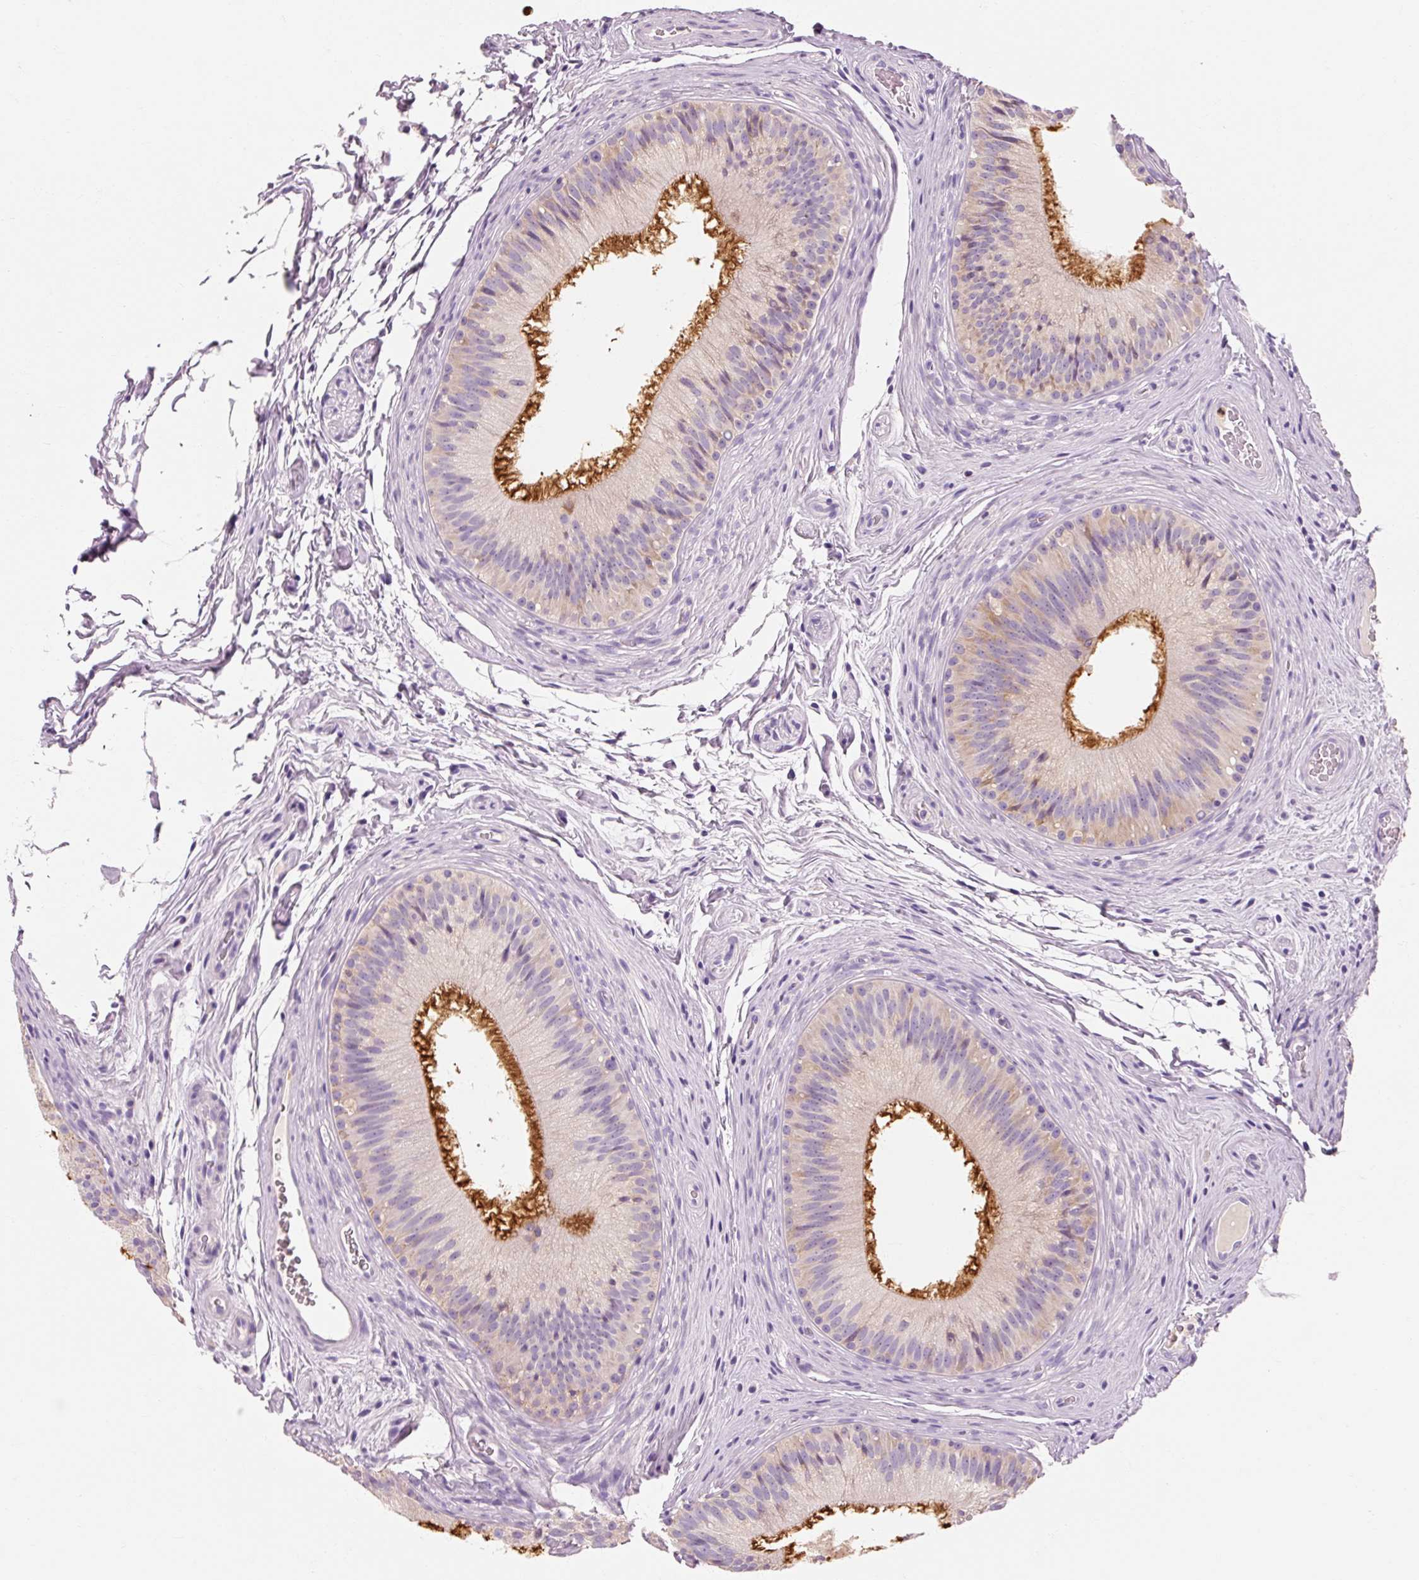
{"staining": {"intensity": "strong", "quantity": "25%-75%", "location": "cytoplasmic/membranous"}, "tissue": "epididymis", "cell_type": "Glandular cells", "image_type": "normal", "snomed": [{"axis": "morphology", "description": "Normal tissue, NOS"}, {"axis": "topography", "description": "Epididymis"}], "caption": "A brown stain labels strong cytoplasmic/membranous positivity of a protein in glandular cells of benign epididymis. The protein is shown in brown color, while the nuclei are stained blue.", "gene": "OR8K1", "patient": {"sex": "male", "age": 24}}